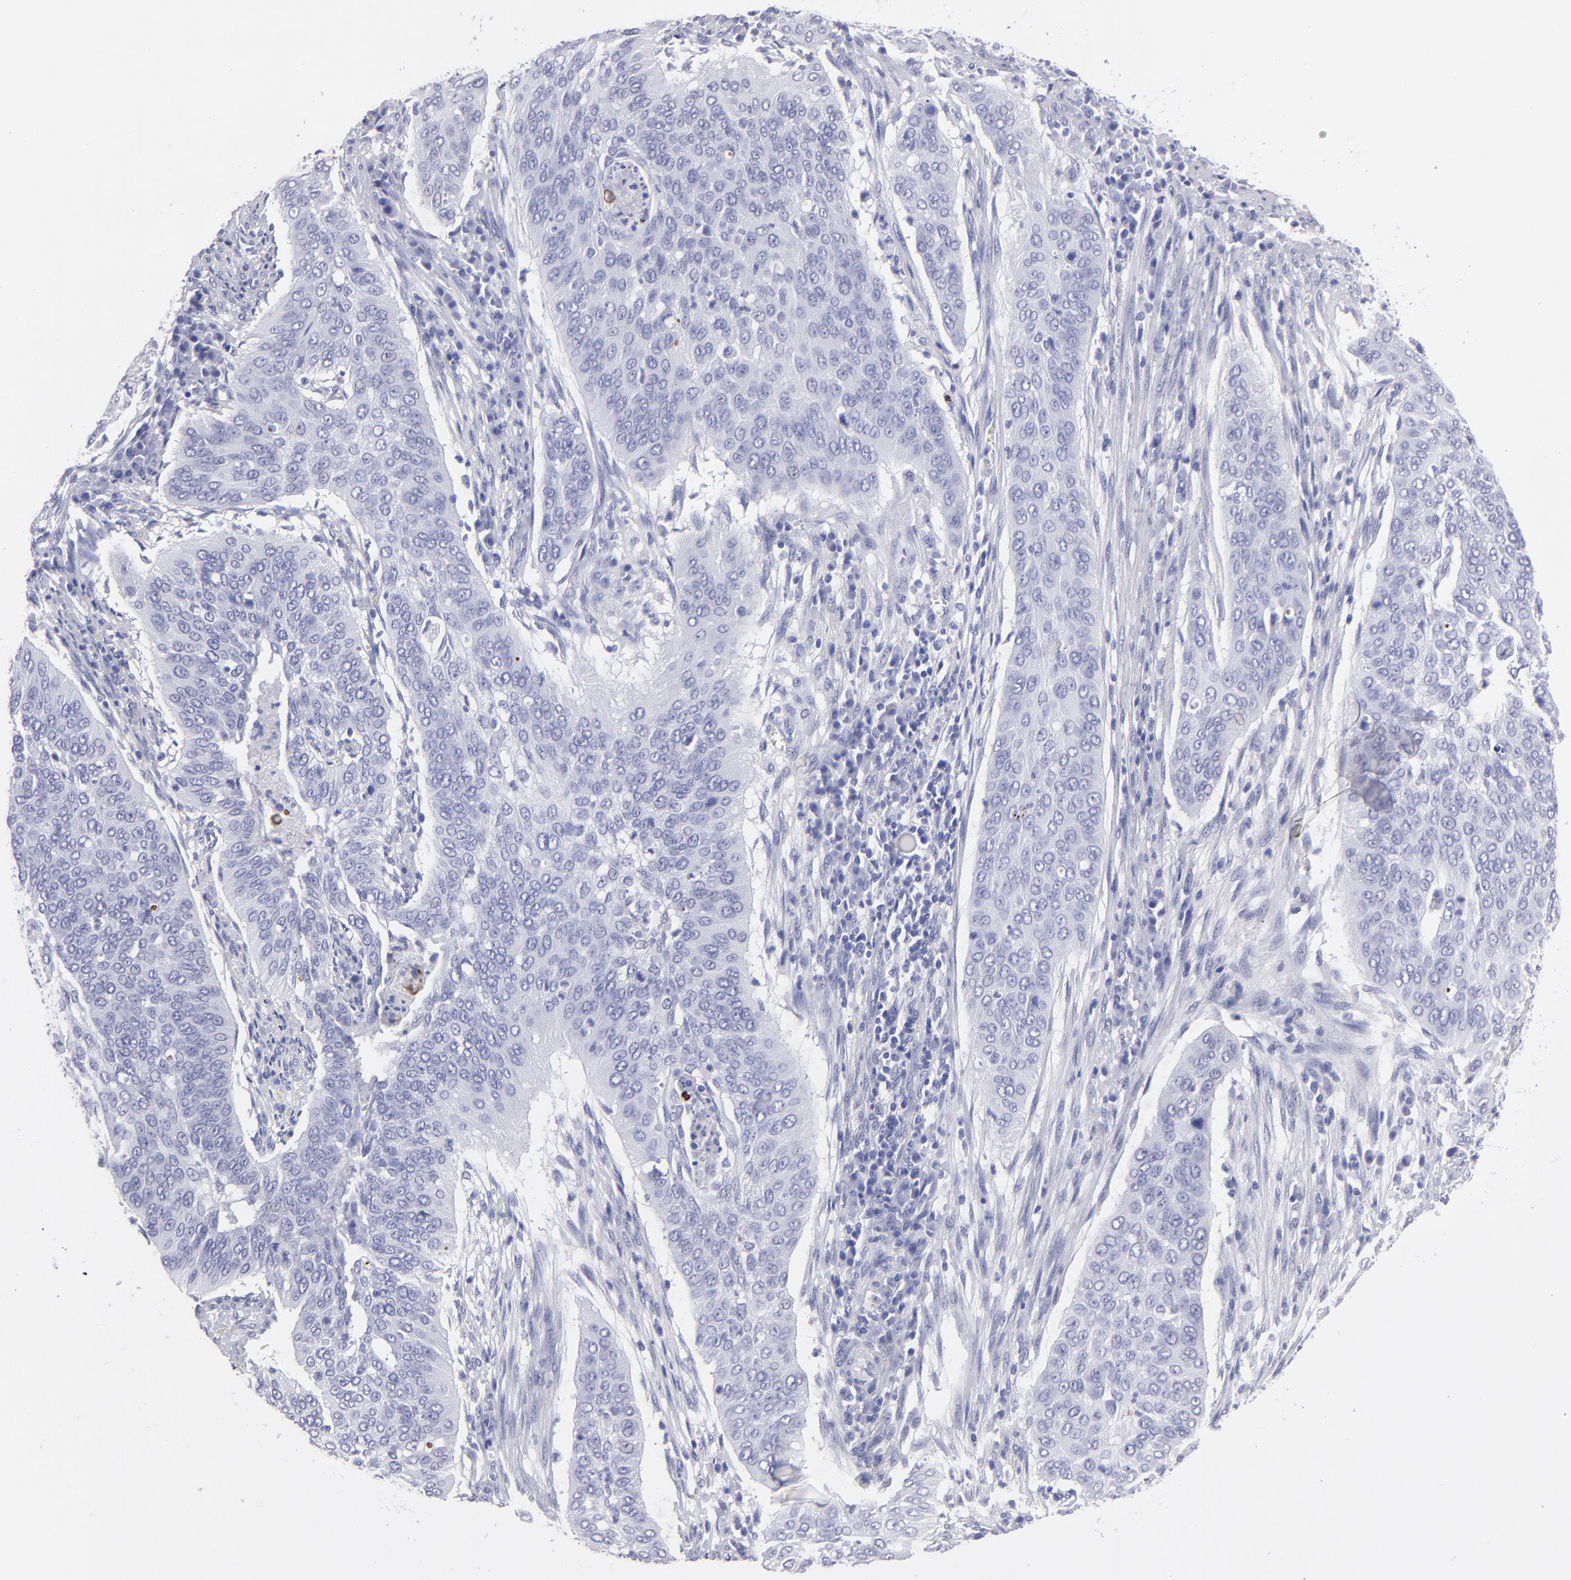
{"staining": {"intensity": "negative", "quantity": "none", "location": "none"}, "tissue": "cervical cancer", "cell_type": "Tumor cells", "image_type": "cancer", "snomed": [{"axis": "morphology", "description": "Squamous cell carcinoma, NOS"}, {"axis": "topography", "description": "Cervix"}], "caption": "High magnification brightfield microscopy of squamous cell carcinoma (cervical) stained with DAB (3,3'-diaminobenzidine) (brown) and counterstained with hematoxylin (blue): tumor cells show no significant expression. (Brightfield microscopy of DAB (3,3'-diaminobenzidine) immunohistochemistry at high magnification).", "gene": "MB", "patient": {"sex": "female", "age": 39}}